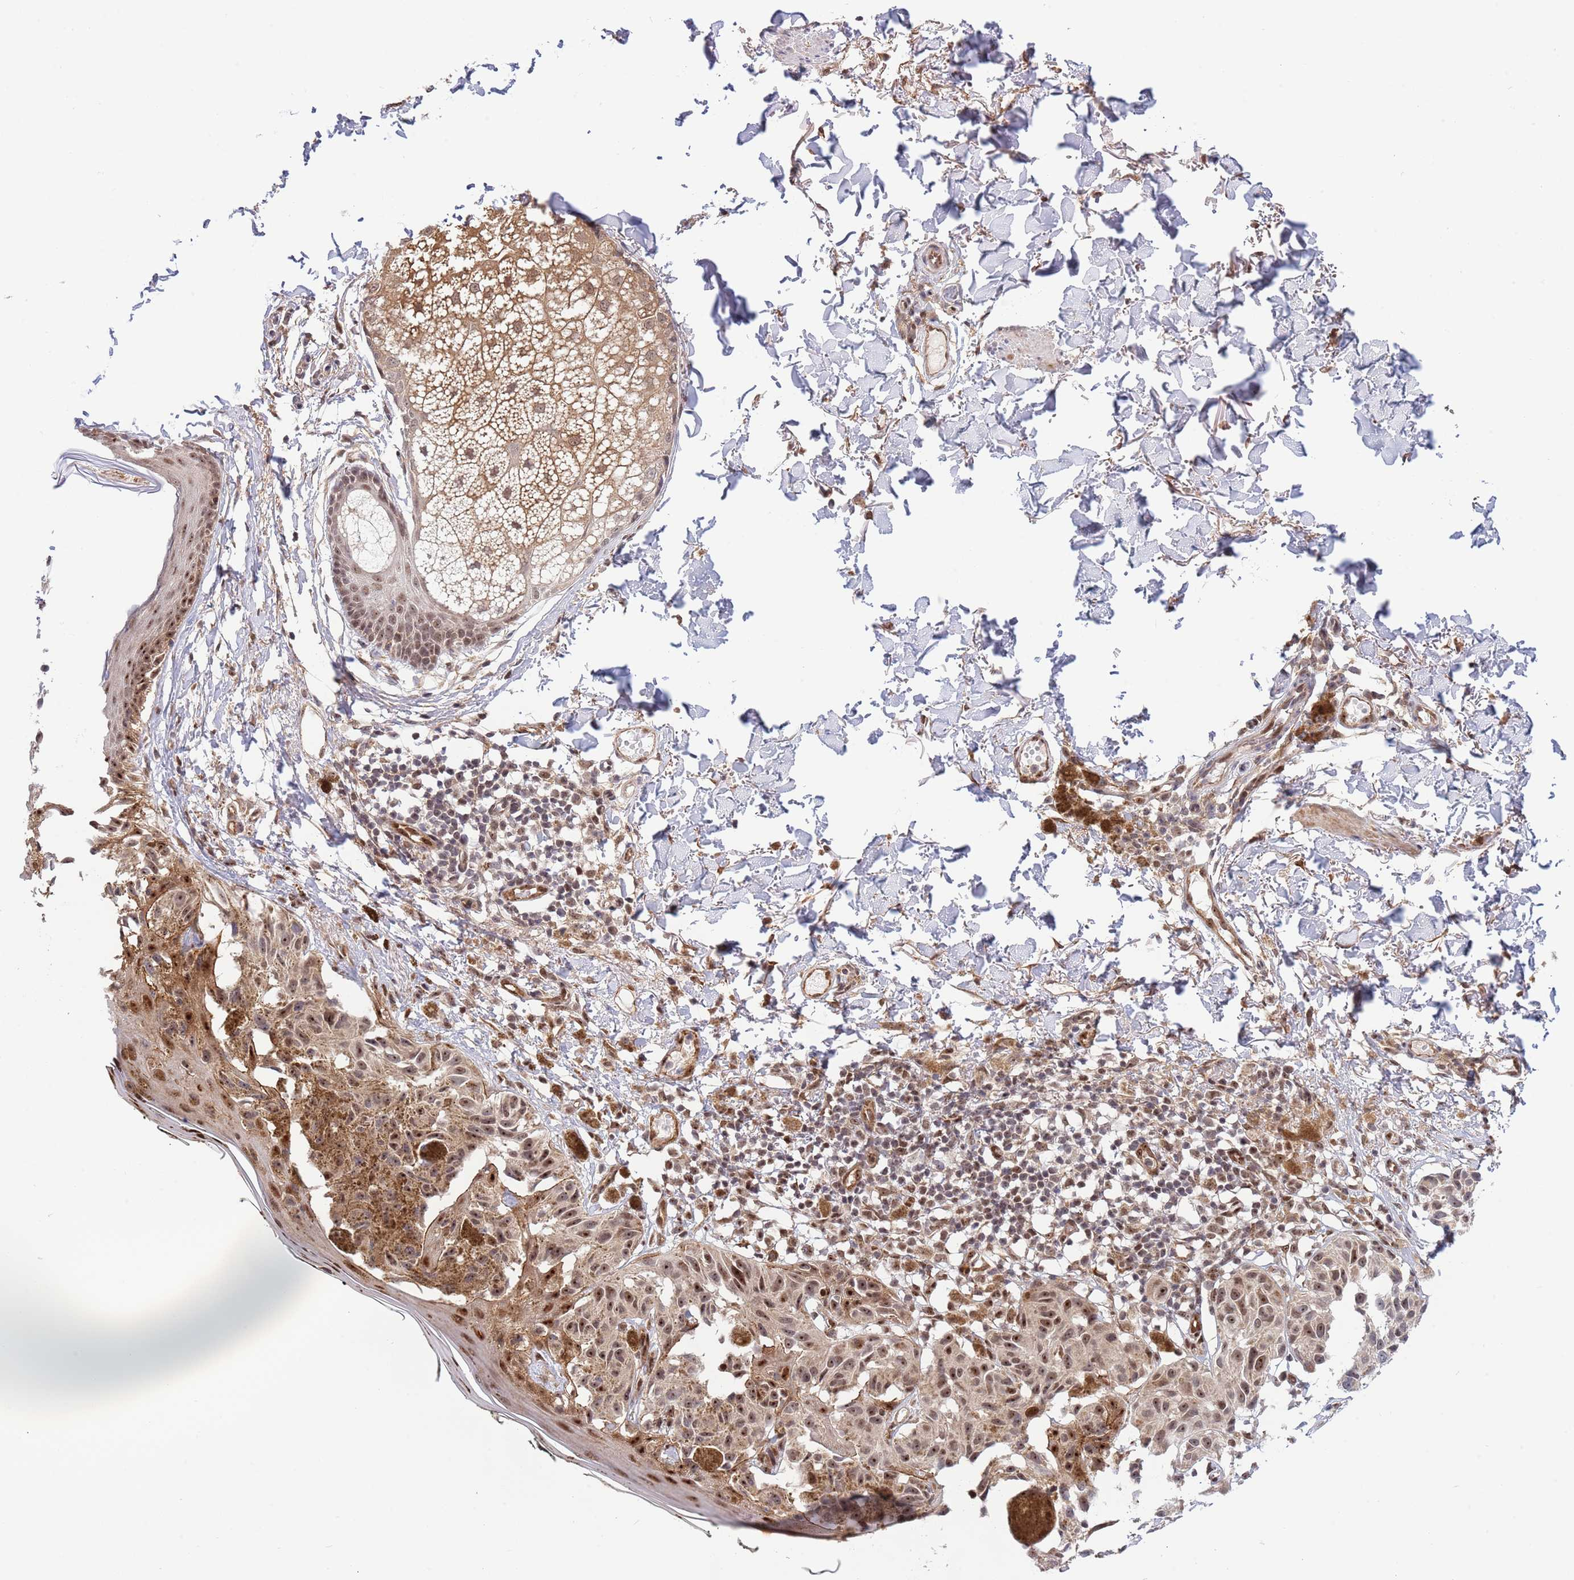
{"staining": {"intensity": "moderate", "quantity": ">75%", "location": "nuclear"}, "tissue": "melanoma", "cell_type": "Tumor cells", "image_type": "cancer", "snomed": [{"axis": "morphology", "description": "Malignant melanoma, NOS"}, {"axis": "topography", "description": "Skin"}], "caption": "Malignant melanoma was stained to show a protein in brown. There is medium levels of moderate nuclear positivity in approximately >75% of tumor cells.", "gene": "TBX10", "patient": {"sex": "male", "age": 73}}